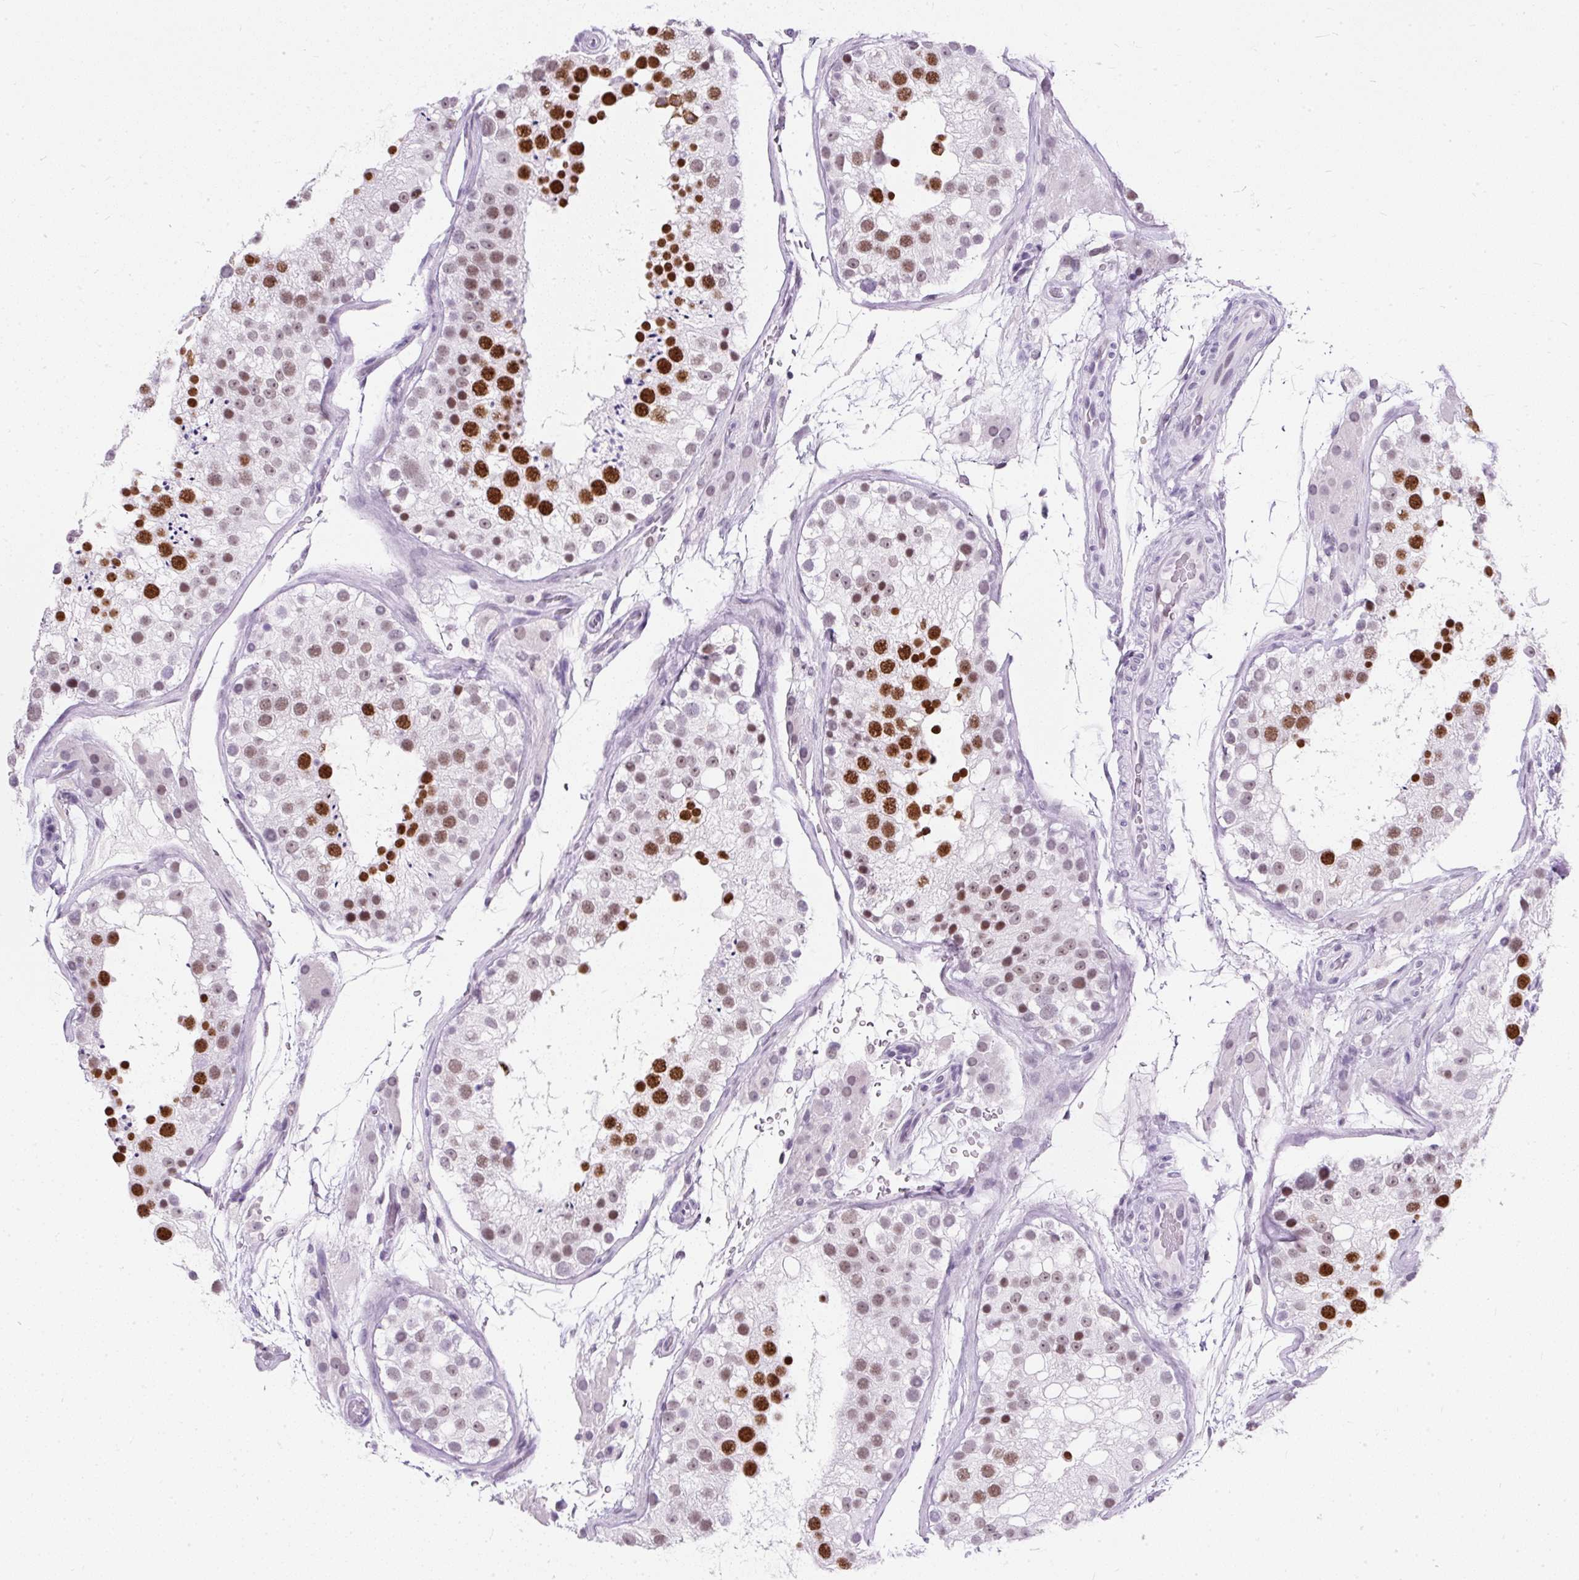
{"staining": {"intensity": "strong", "quantity": "25%-75%", "location": "nuclear"}, "tissue": "testis", "cell_type": "Cells in seminiferous ducts", "image_type": "normal", "snomed": [{"axis": "morphology", "description": "Normal tissue, NOS"}, {"axis": "topography", "description": "Testis"}], "caption": "Immunohistochemical staining of unremarkable testis demonstrates high levels of strong nuclear staining in approximately 25%-75% of cells in seminiferous ducts.", "gene": "PLCXD2", "patient": {"sex": "male", "age": 26}}